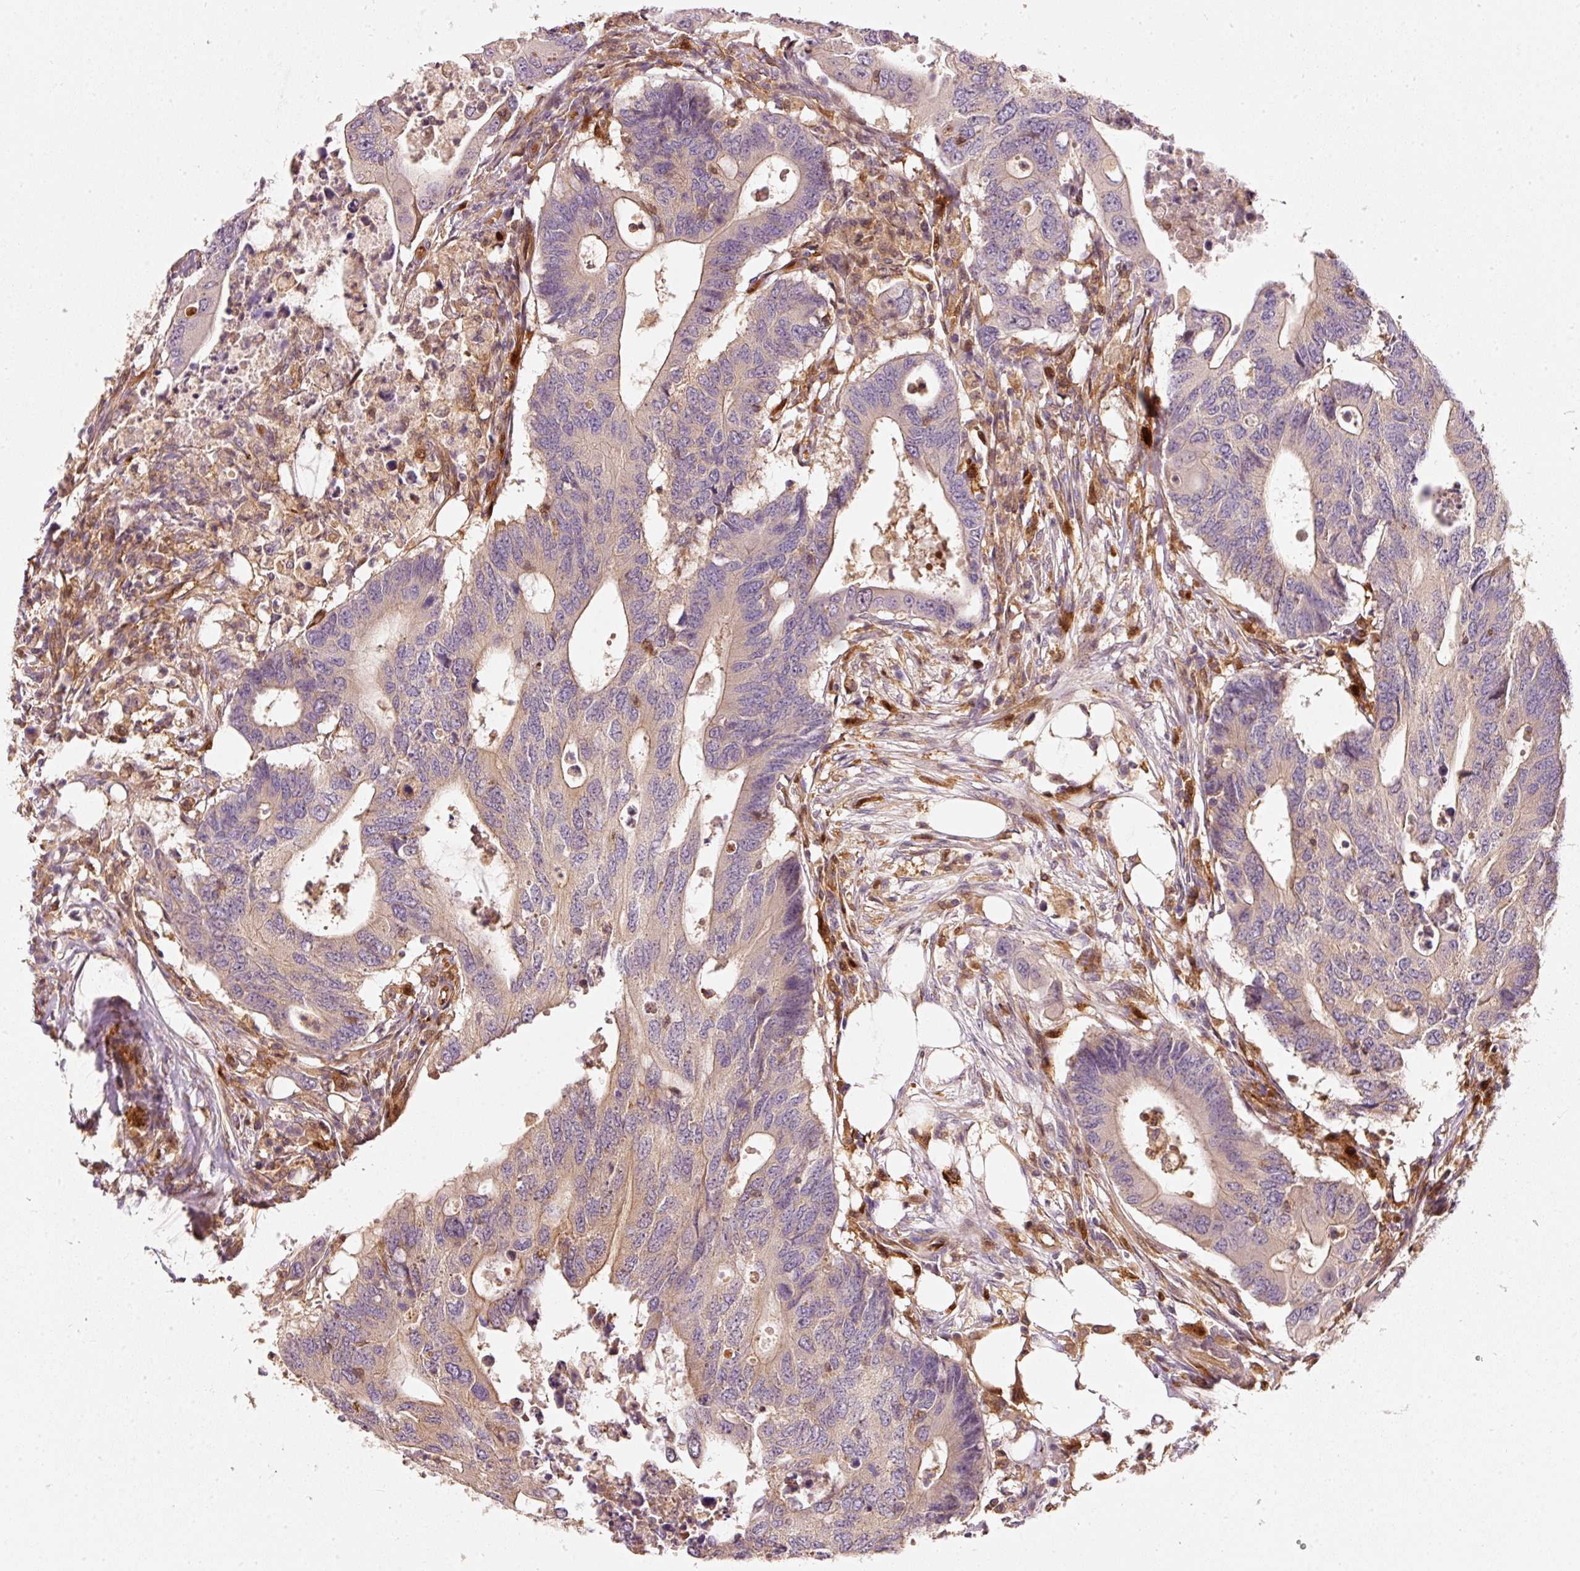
{"staining": {"intensity": "weak", "quantity": "25%-75%", "location": "cytoplasmic/membranous"}, "tissue": "colorectal cancer", "cell_type": "Tumor cells", "image_type": "cancer", "snomed": [{"axis": "morphology", "description": "Adenocarcinoma, NOS"}, {"axis": "topography", "description": "Colon"}], "caption": "Immunohistochemical staining of human adenocarcinoma (colorectal) exhibits low levels of weak cytoplasmic/membranous protein expression in about 25%-75% of tumor cells.", "gene": "IQGAP2", "patient": {"sex": "male", "age": 71}}